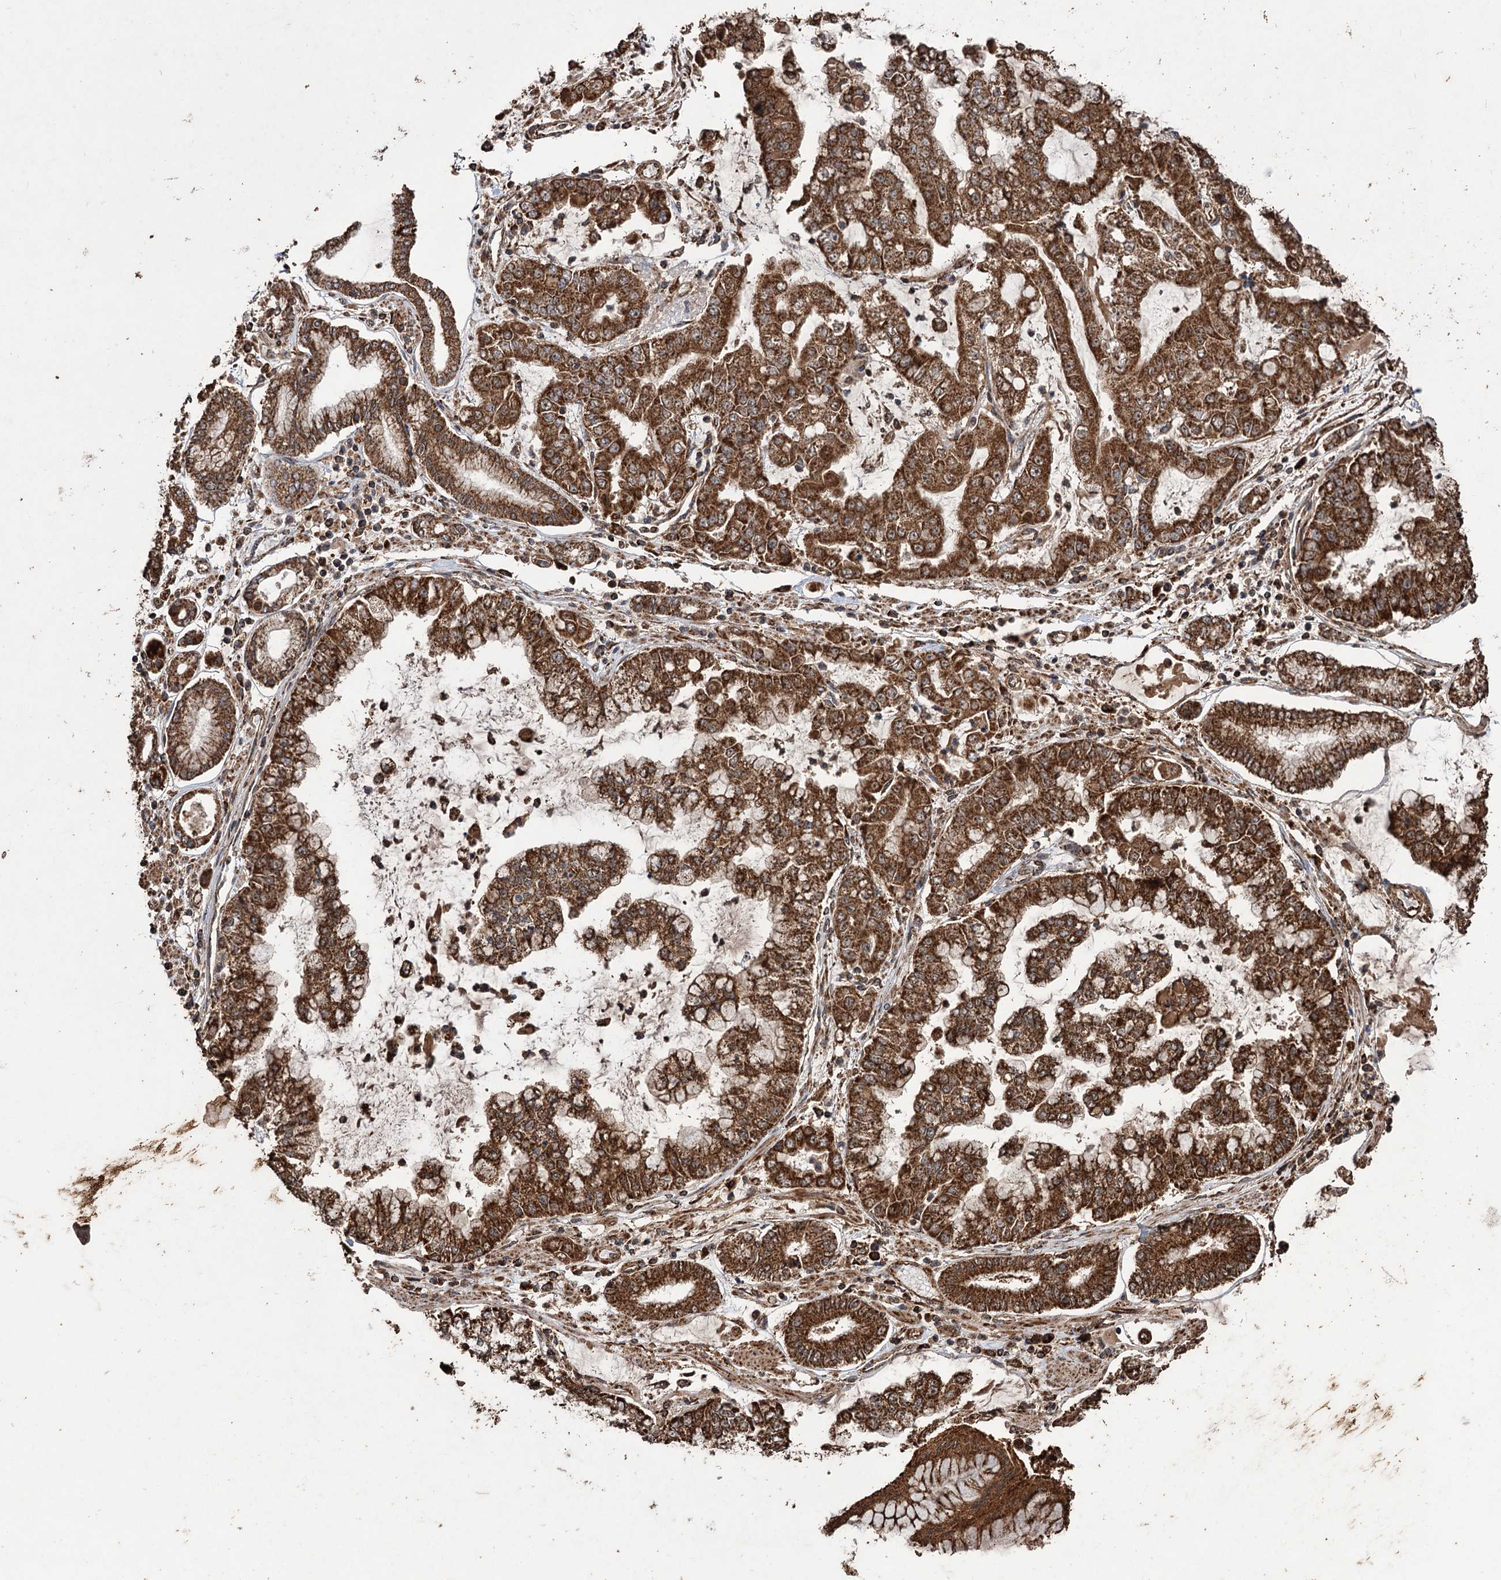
{"staining": {"intensity": "strong", "quantity": ">75%", "location": "cytoplasmic/membranous"}, "tissue": "stomach cancer", "cell_type": "Tumor cells", "image_type": "cancer", "snomed": [{"axis": "morphology", "description": "Adenocarcinoma, NOS"}, {"axis": "topography", "description": "Stomach"}], "caption": "Immunohistochemical staining of human stomach cancer exhibits high levels of strong cytoplasmic/membranous protein positivity in about >75% of tumor cells.", "gene": "IPO4", "patient": {"sex": "male", "age": 76}}